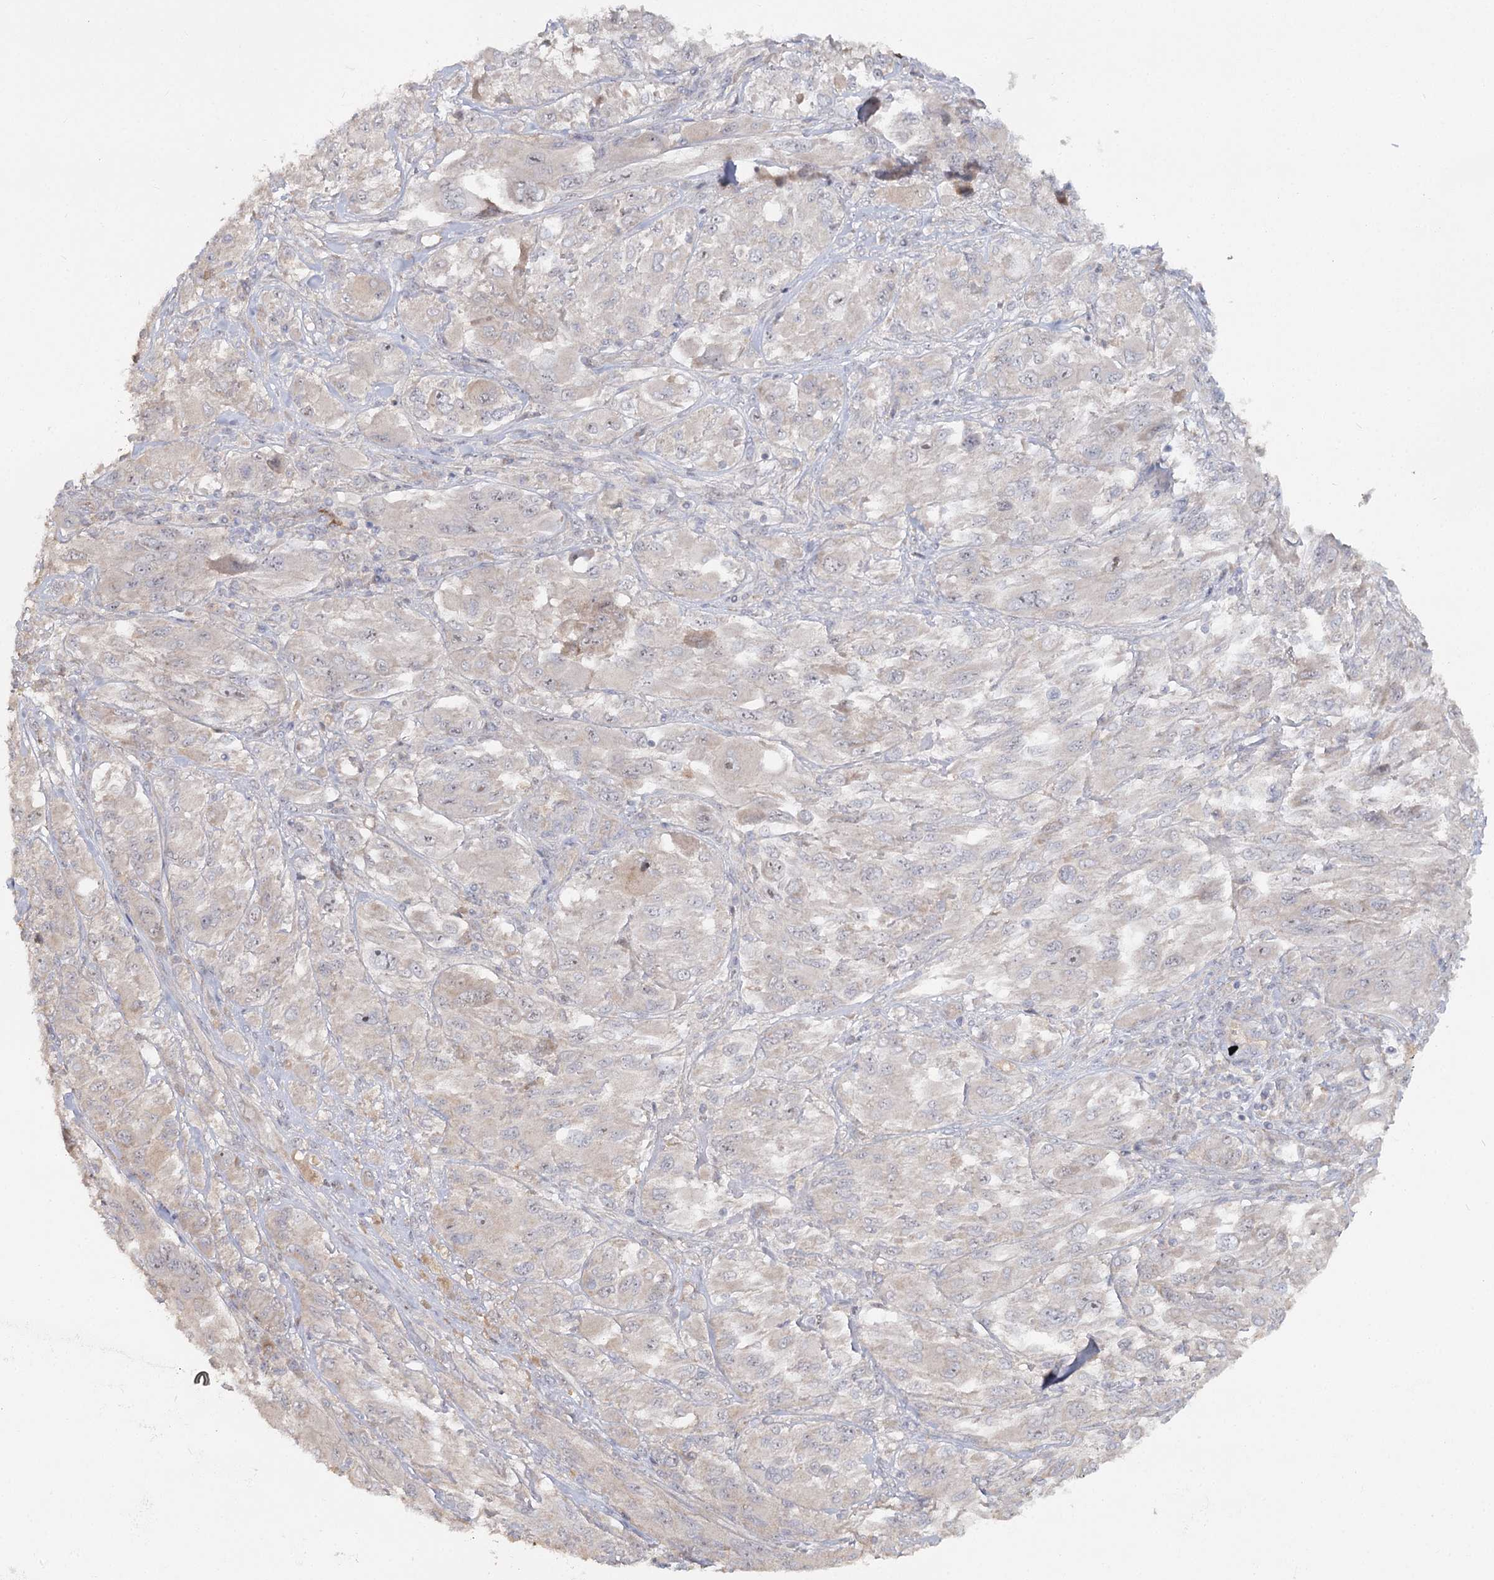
{"staining": {"intensity": "negative", "quantity": "none", "location": "none"}, "tissue": "melanoma", "cell_type": "Tumor cells", "image_type": "cancer", "snomed": [{"axis": "morphology", "description": "Malignant melanoma, NOS"}, {"axis": "topography", "description": "Skin"}], "caption": "A high-resolution photomicrograph shows IHC staining of melanoma, which shows no significant positivity in tumor cells.", "gene": "ANGPTL5", "patient": {"sex": "female", "age": 91}}